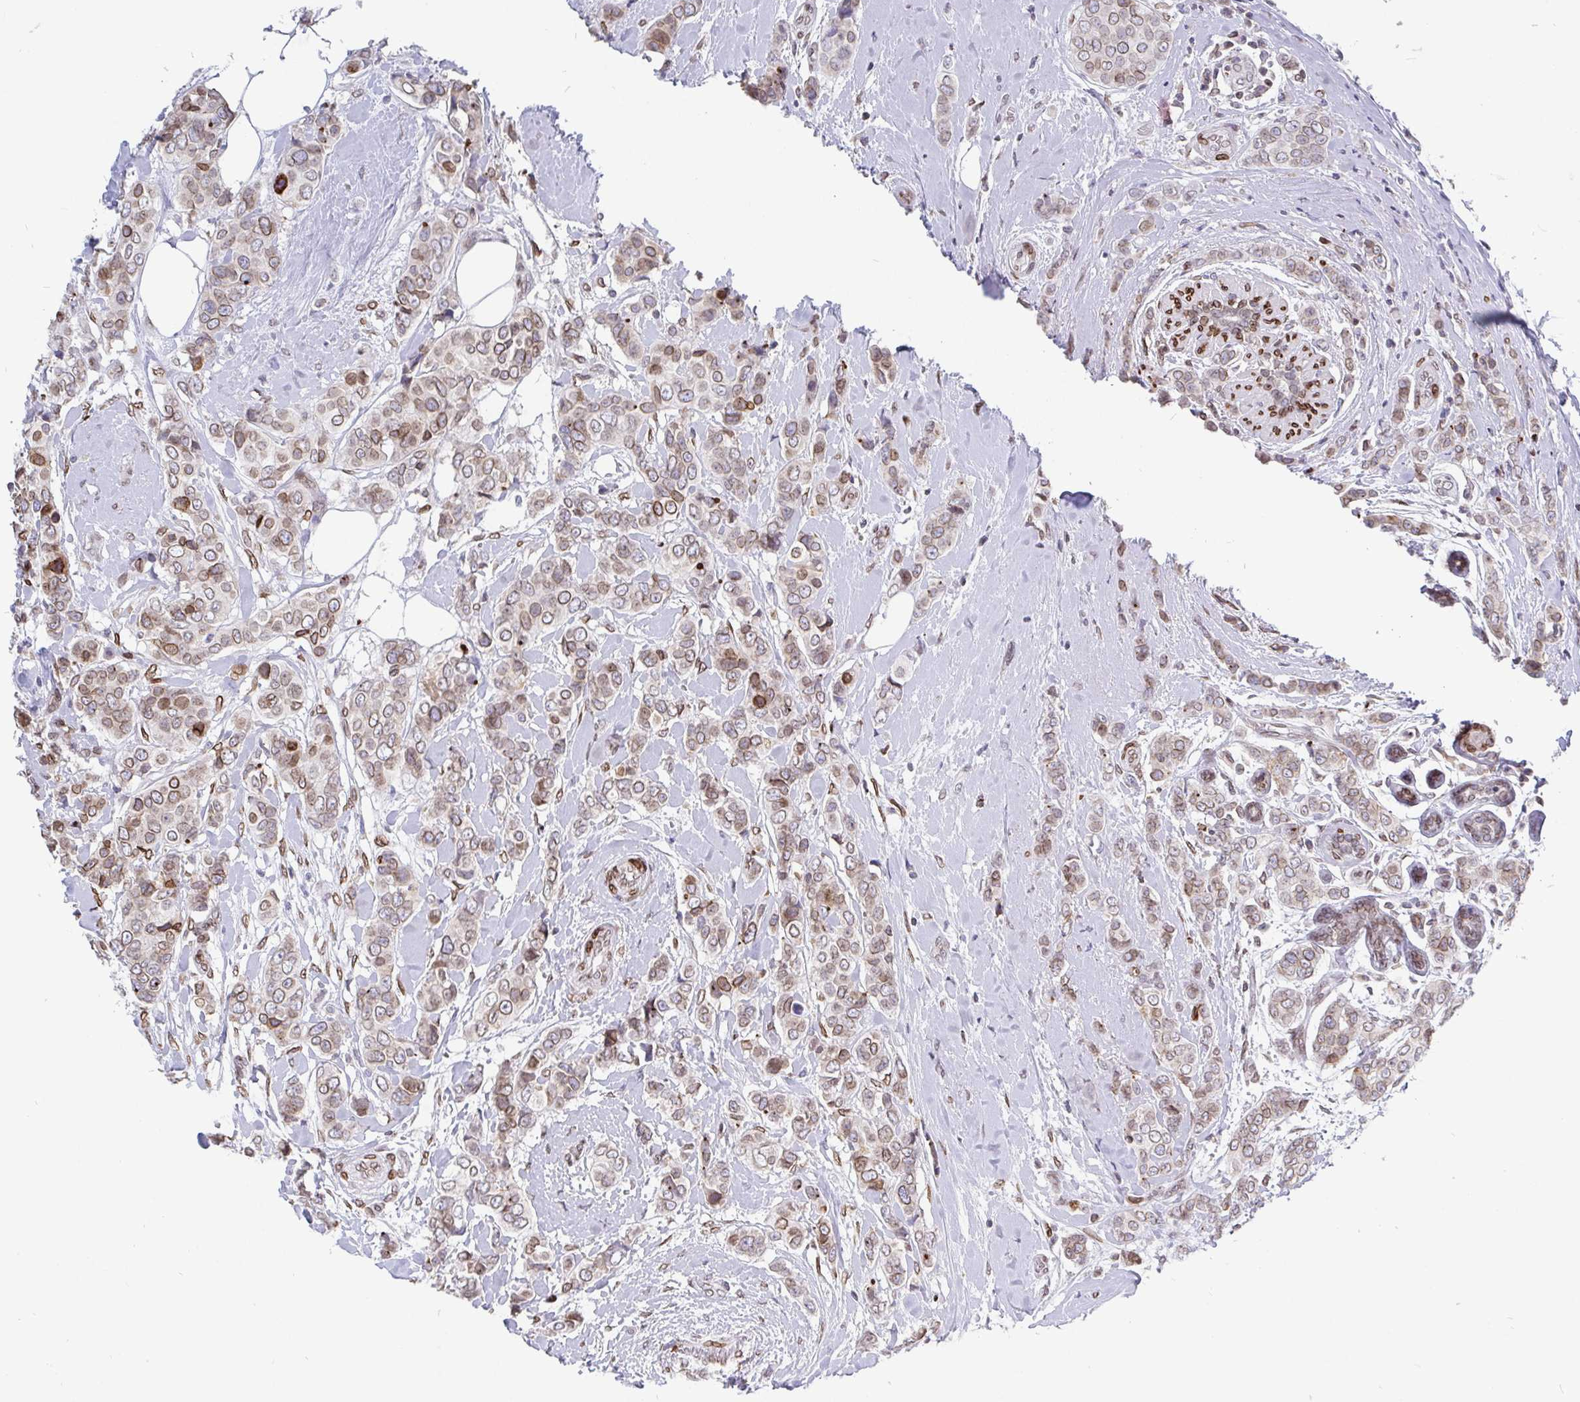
{"staining": {"intensity": "moderate", "quantity": ">75%", "location": "cytoplasmic/membranous,nuclear"}, "tissue": "breast cancer", "cell_type": "Tumor cells", "image_type": "cancer", "snomed": [{"axis": "morphology", "description": "Lobular carcinoma"}, {"axis": "topography", "description": "Breast"}], "caption": "A photomicrograph of lobular carcinoma (breast) stained for a protein shows moderate cytoplasmic/membranous and nuclear brown staining in tumor cells.", "gene": "EMD", "patient": {"sex": "female", "age": 51}}